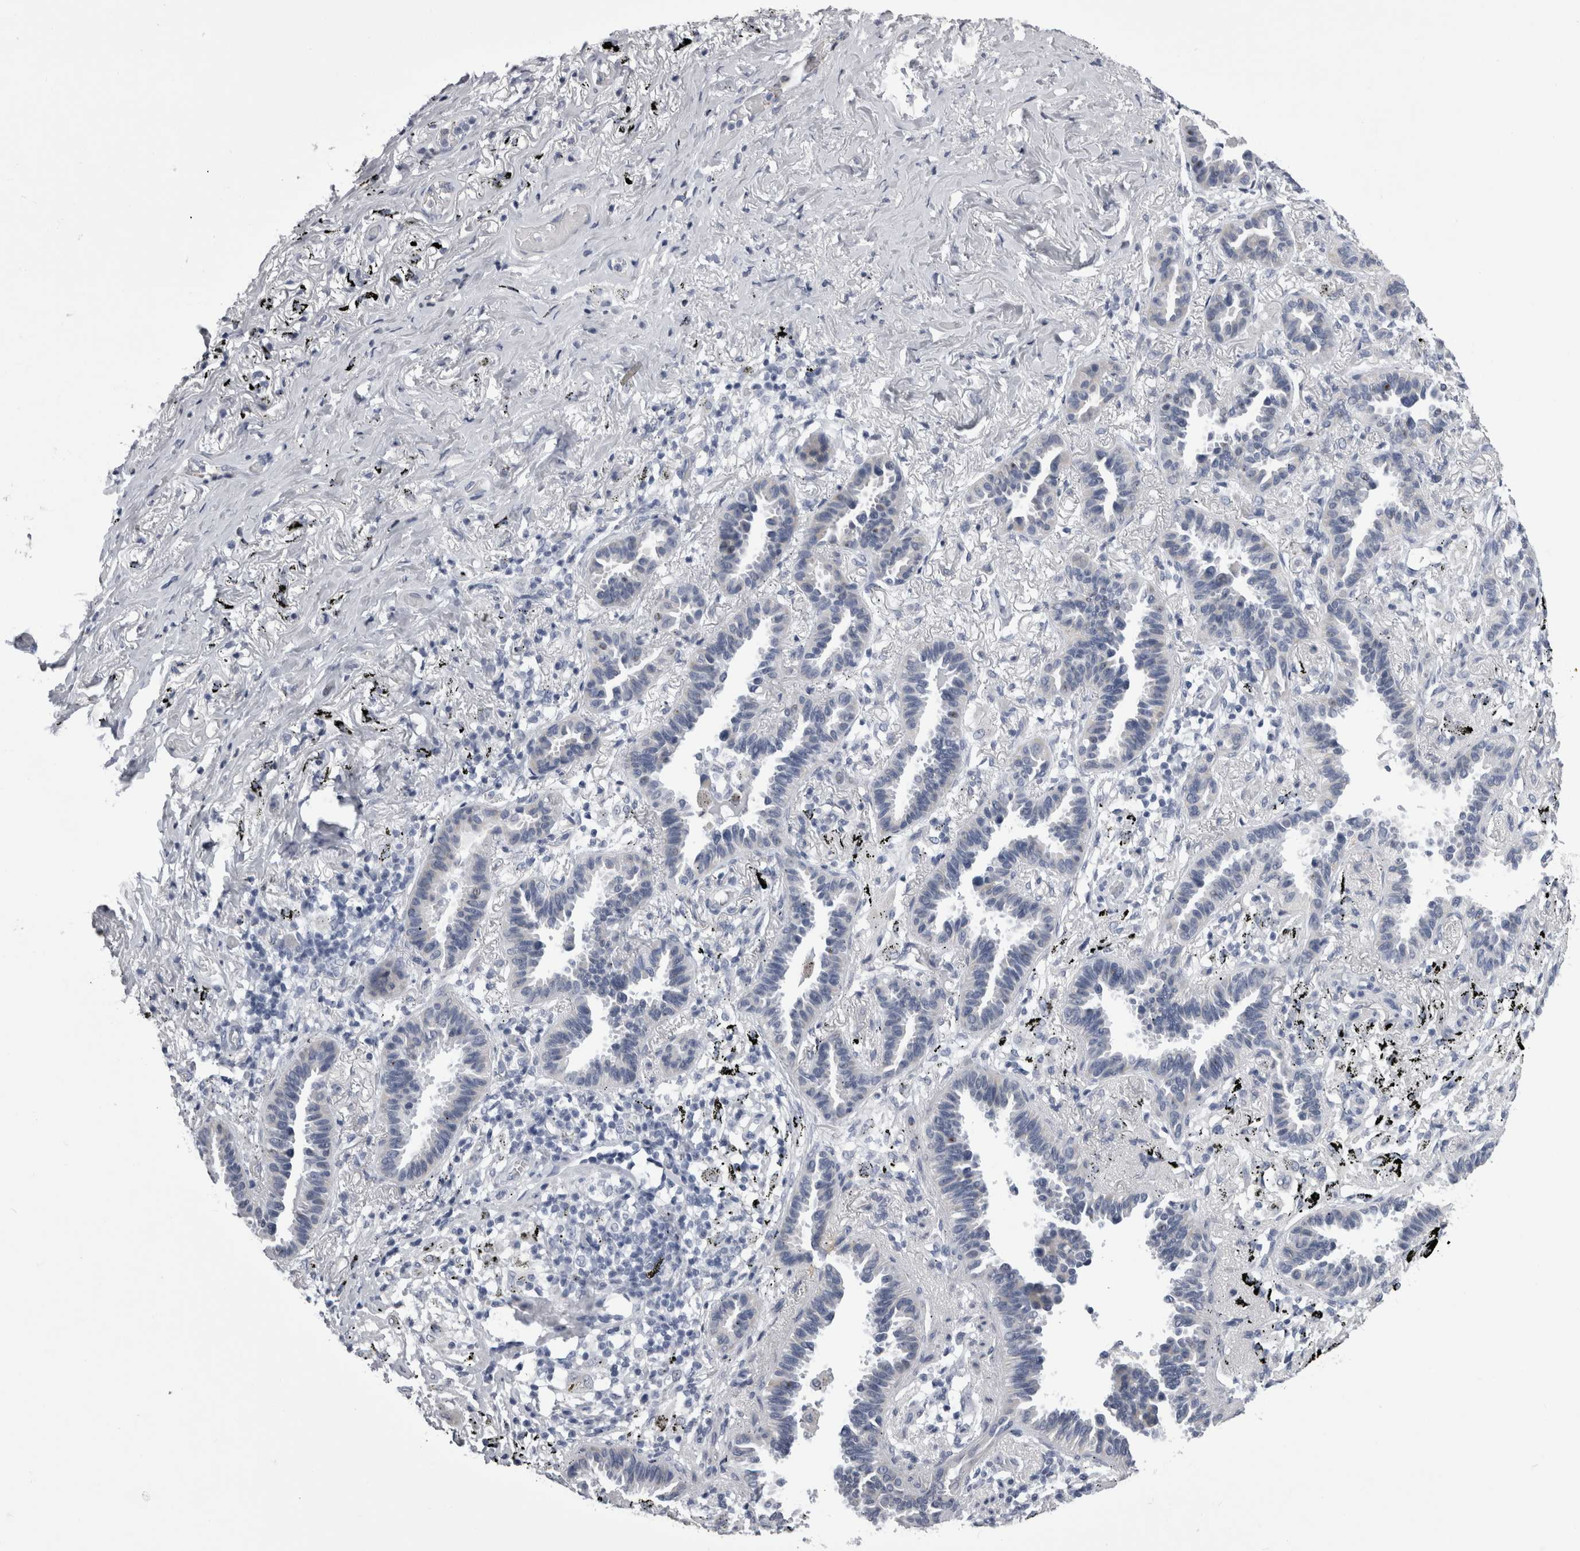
{"staining": {"intensity": "negative", "quantity": "none", "location": "none"}, "tissue": "lung cancer", "cell_type": "Tumor cells", "image_type": "cancer", "snomed": [{"axis": "morphology", "description": "Adenocarcinoma, NOS"}, {"axis": "topography", "description": "Lung"}], "caption": "Immunohistochemical staining of lung cancer shows no significant staining in tumor cells.", "gene": "ALDH8A1", "patient": {"sex": "male", "age": 59}}